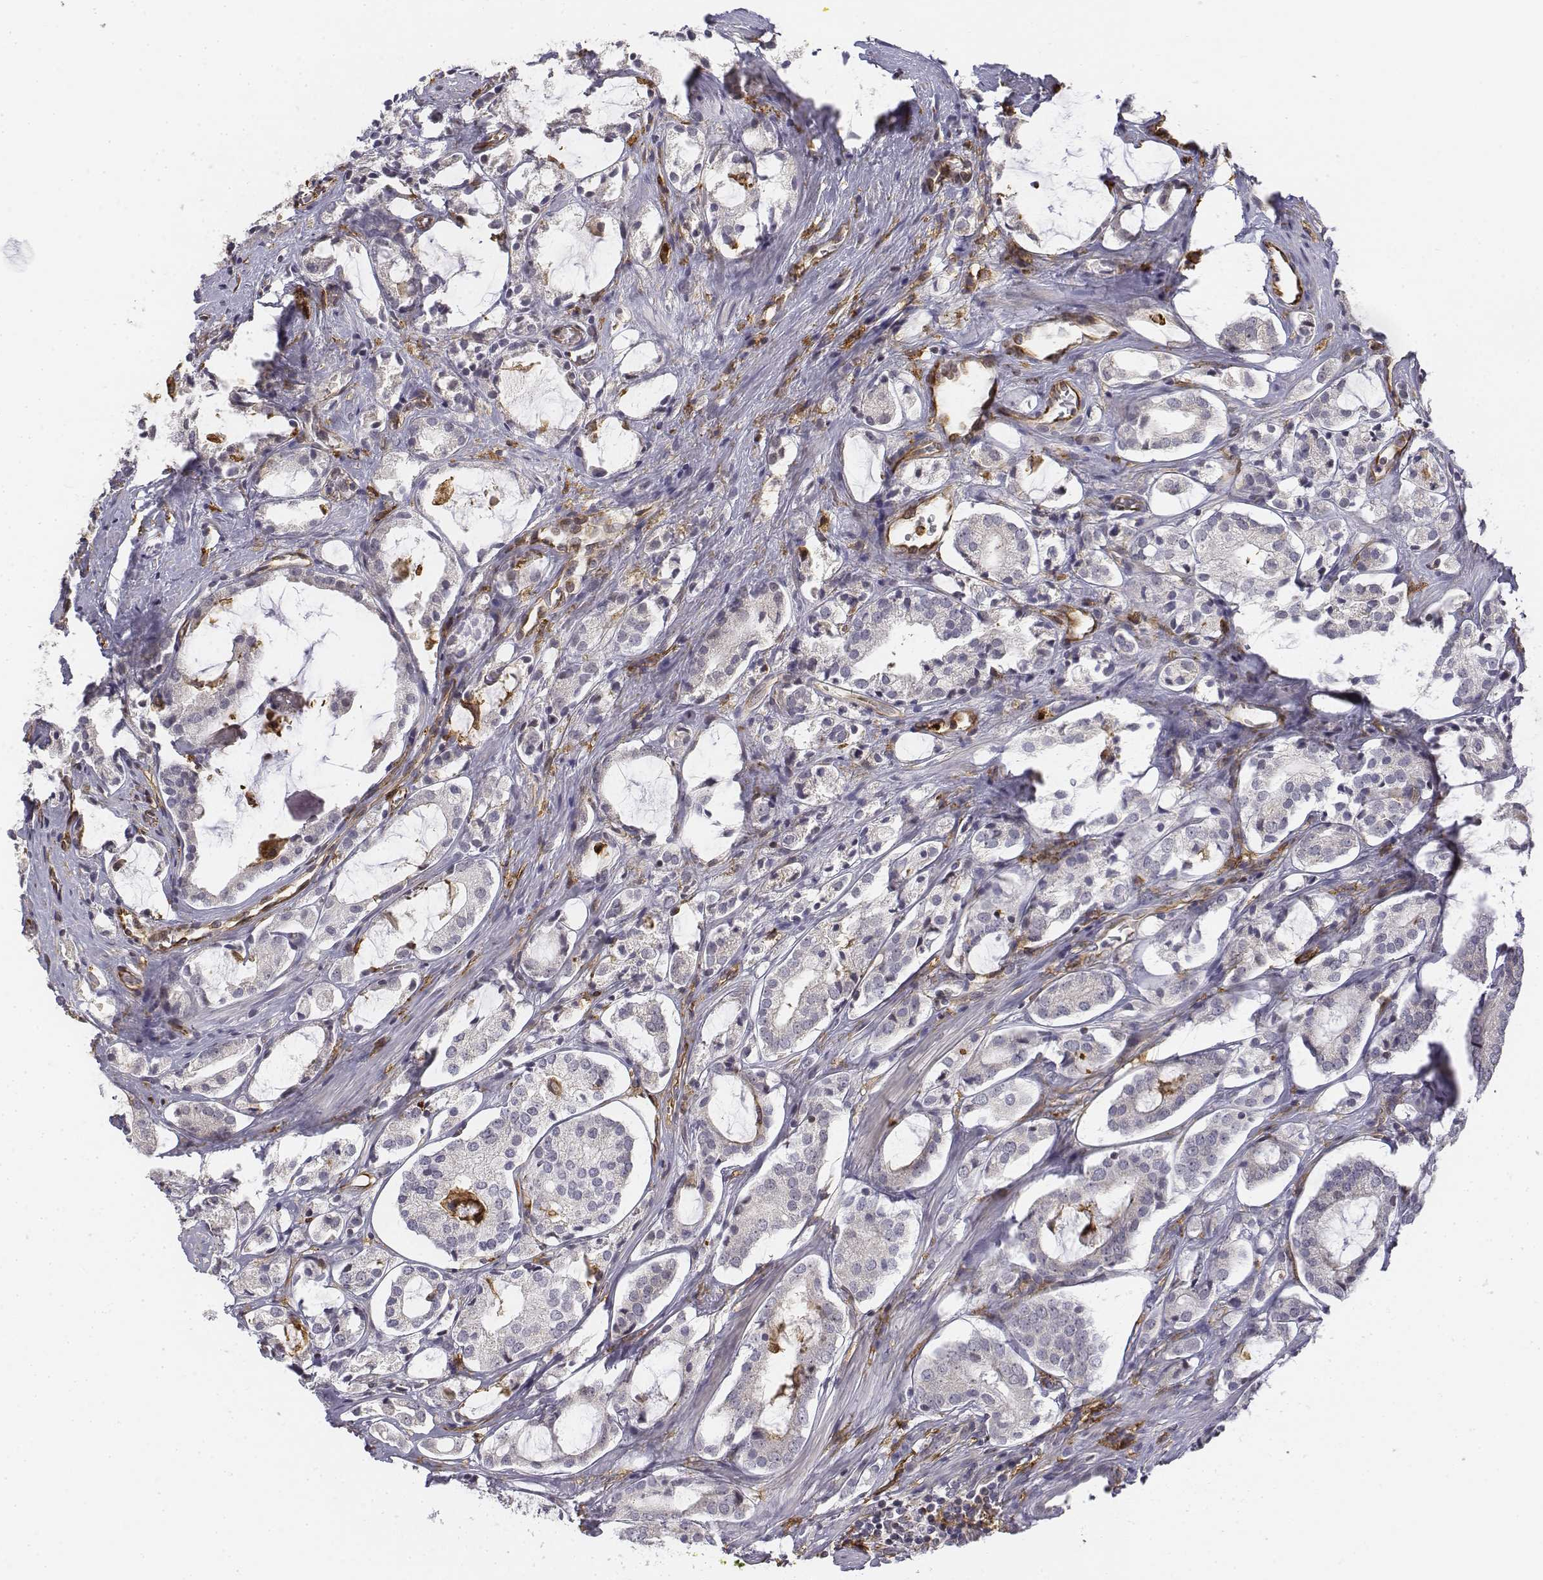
{"staining": {"intensity": "negative", "quantity": "none", "location": "none"}, "tissue": "prostate cancer", "cell_type": "Tumor cells", "image_type": "cancer", "snomed": [{"axis": "morphology", "description": "Adenocarcinoma, NOS"}, {"axis": "topography", "description": "Prostate"}], "caption": "Protein analysis of adenocarcinoma (prostate) shows no significant expression in tumor cells.", "gene": "CD14", "patient": {"sex": "male", "age": 66}}